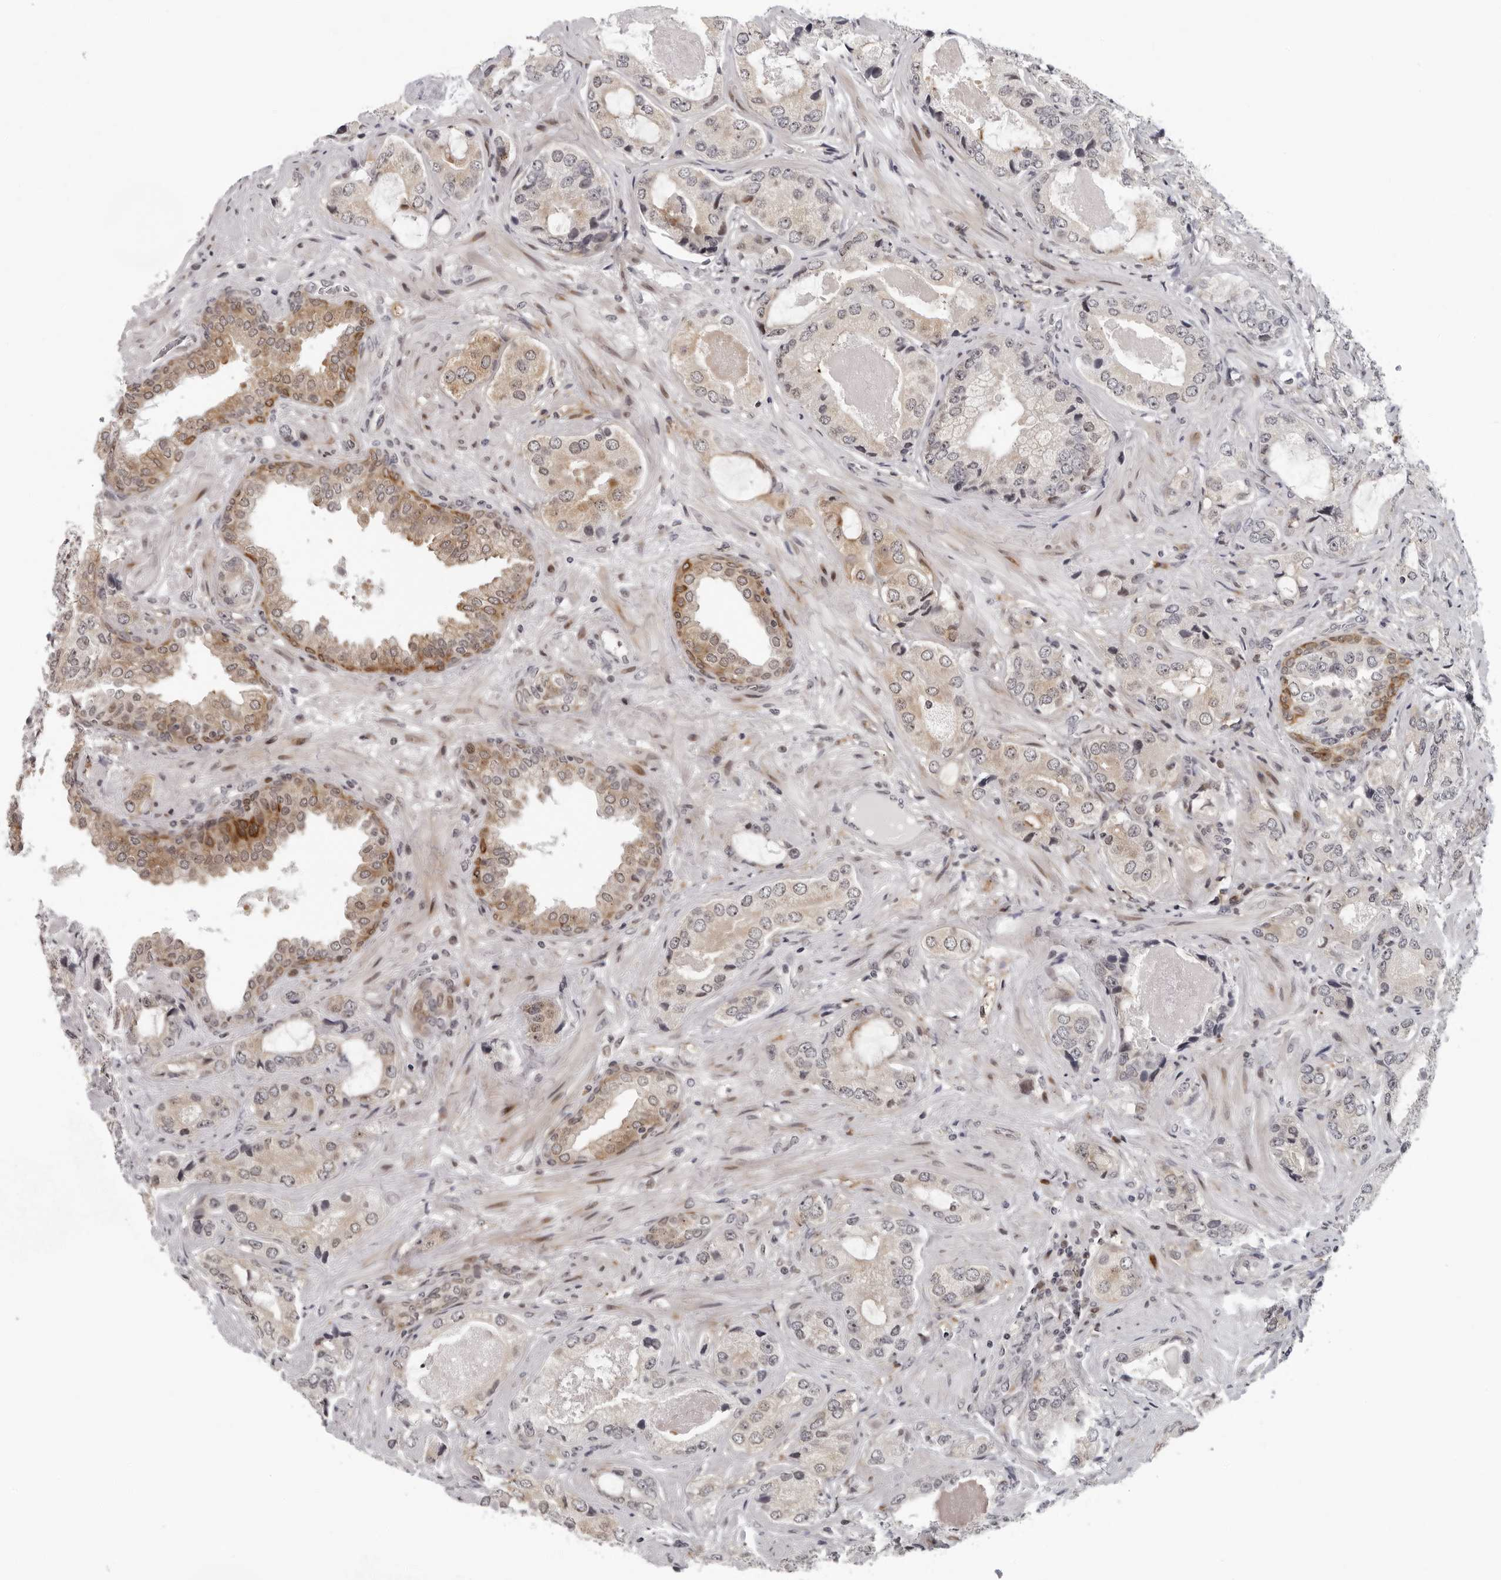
{"staining": {"intensity": "weak", "quantity": "<25%", "location": "cytoplasmic/membranous"}, "tissue": "prostate cancer", "cell_type": "Tumor cells", "image_type": "cancer", "snomed": [{"axis": "morphology", "description": "Normal tissue, NOS"}, {"axis": "morphology", "description": "Adenocarcinoma, High grade"}, {"axis": "topography", "description": "Prostate"}, {"axis": "topography", "description": "Peripheral nerve tissue"}], "caption": "Prostate cancer (adenocarcinoma (high-grade)) stained for a protein using immunohistochemistry exhibits no staining tumor cells.", "gene": "PIP4K2C", "patient": {"sex": "male", "age": 59}}